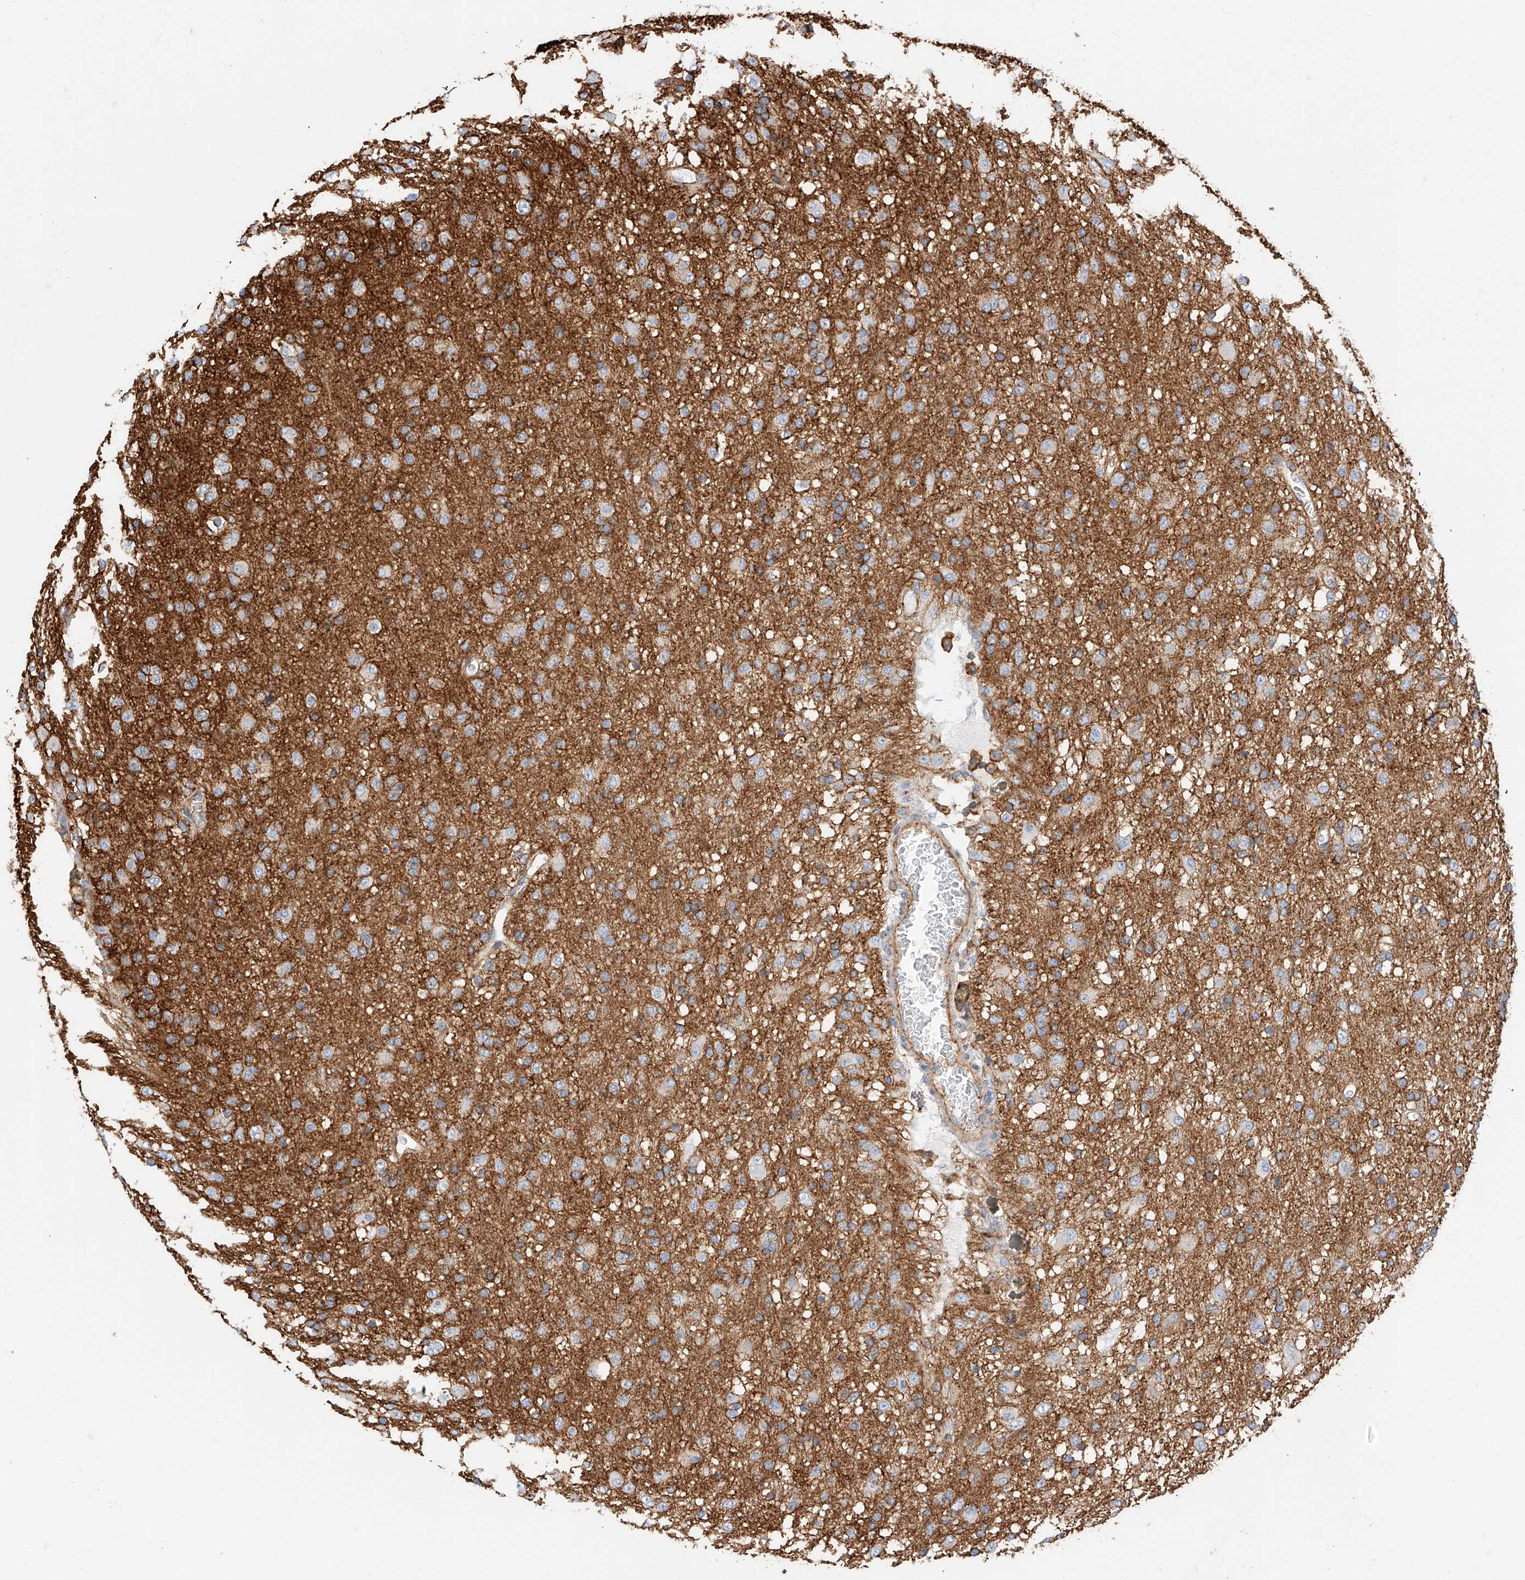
{"staining": {"intensity": "moderate", "quantity": "25%-75%", "location": "cytoplasmic/membranous"}, "tissue": "glioma", "cell_type": "Tumor cells", "image_type": "cancer", "snomed": [{"axis": "morphology", "description": "Glioma, malignant, Low grade"}, {"axis": "topography", "description": "Brain"}], "caption": "IHC micrograph of human glioma stained for a protein (brown), which exhibits medium levels of moderate cytoplasmic/membranous positivity in approximately 25%-75% of tumor cells.", "gene": "HAUS4", "patient": {"sex": "male", "age": 65}}